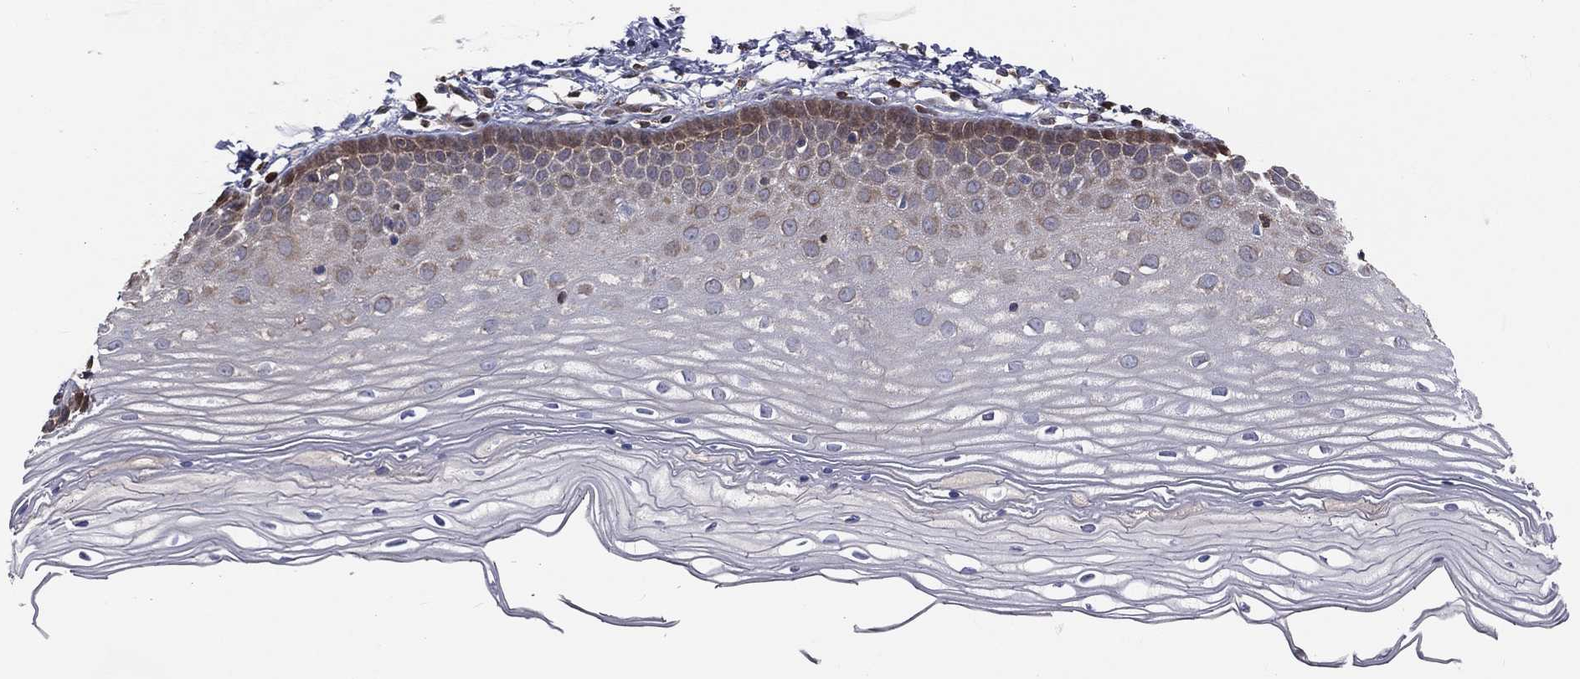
{"staining": {"intensity": "strong", "quantity": "<25%", "location": "nuclear"}, "tissue": "cervix", "cell_type": "Glandular cells", "image_type": "normal", "snomed": [{"axis": "morphology", "description": "Normal tissue, NOS"}, {"axis": "topography", "description": "Cervix"}], "caption": "The micrograph shows immunohistochemical staining of benign cervix. There is strong nuclear positivity is identified in approximately <25% of glandular cells.", "gene": "TBC1D2", "patient": {"sex": "female", "age": 37}}